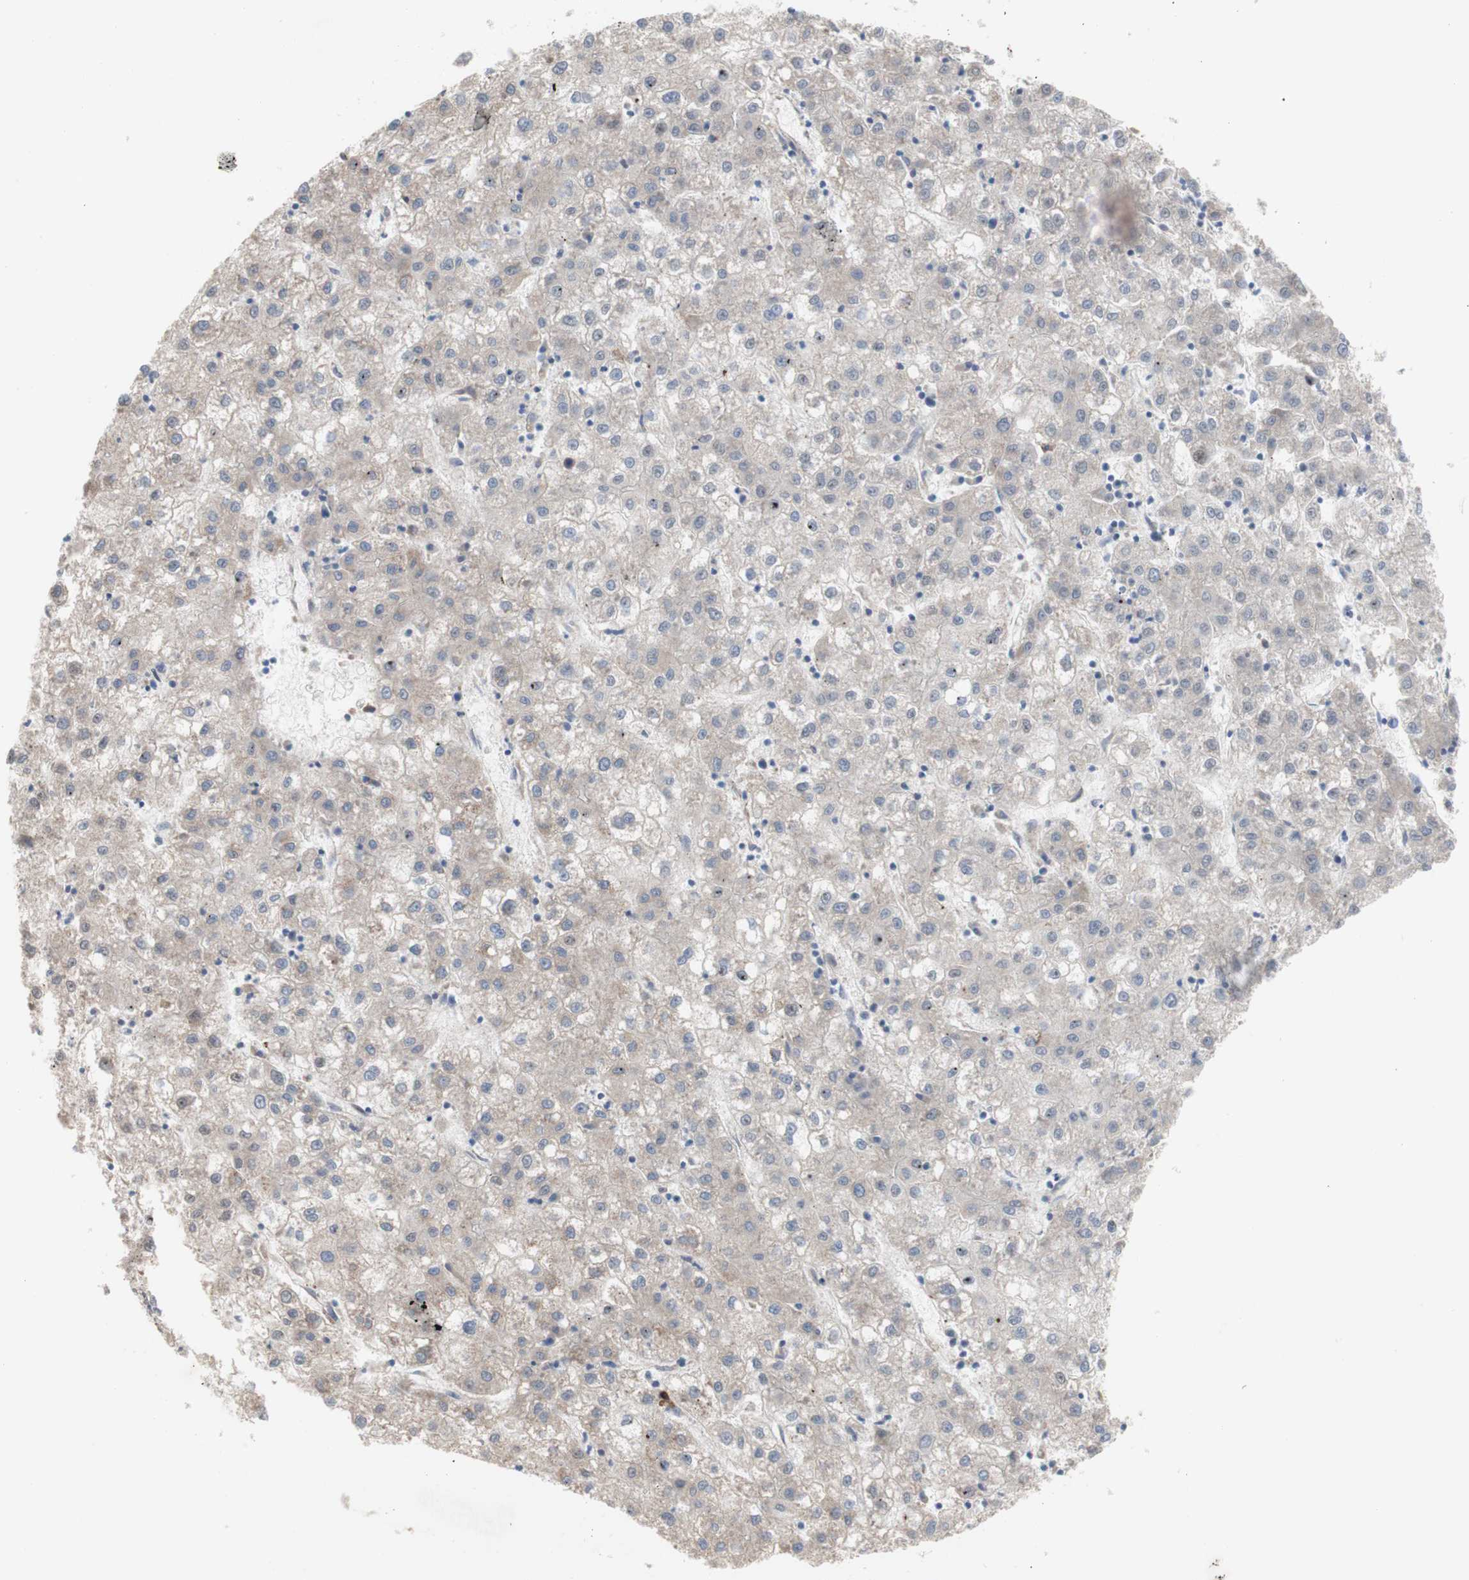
{"staining": {"intensity": "weak", "quantity": ">75%", "location": "cytoplasmic/membranous"}, "tissue": "liver cancer", "cell_type": "Tumor cells", "image_type": "cancer", "snomed": [{"axis": "morphology", "description": "Carcinoma, Hepatocellular, NOS"}, {"axis": "topography", "description": "Liver"}], "caption": "Protein expression analysis of human liver cancer reveals weak cytoplasmic/membranous positivity in about >75% of tumor cells.", "gene": "TTC14", "patient": {"sex": "male", "age": 72}}